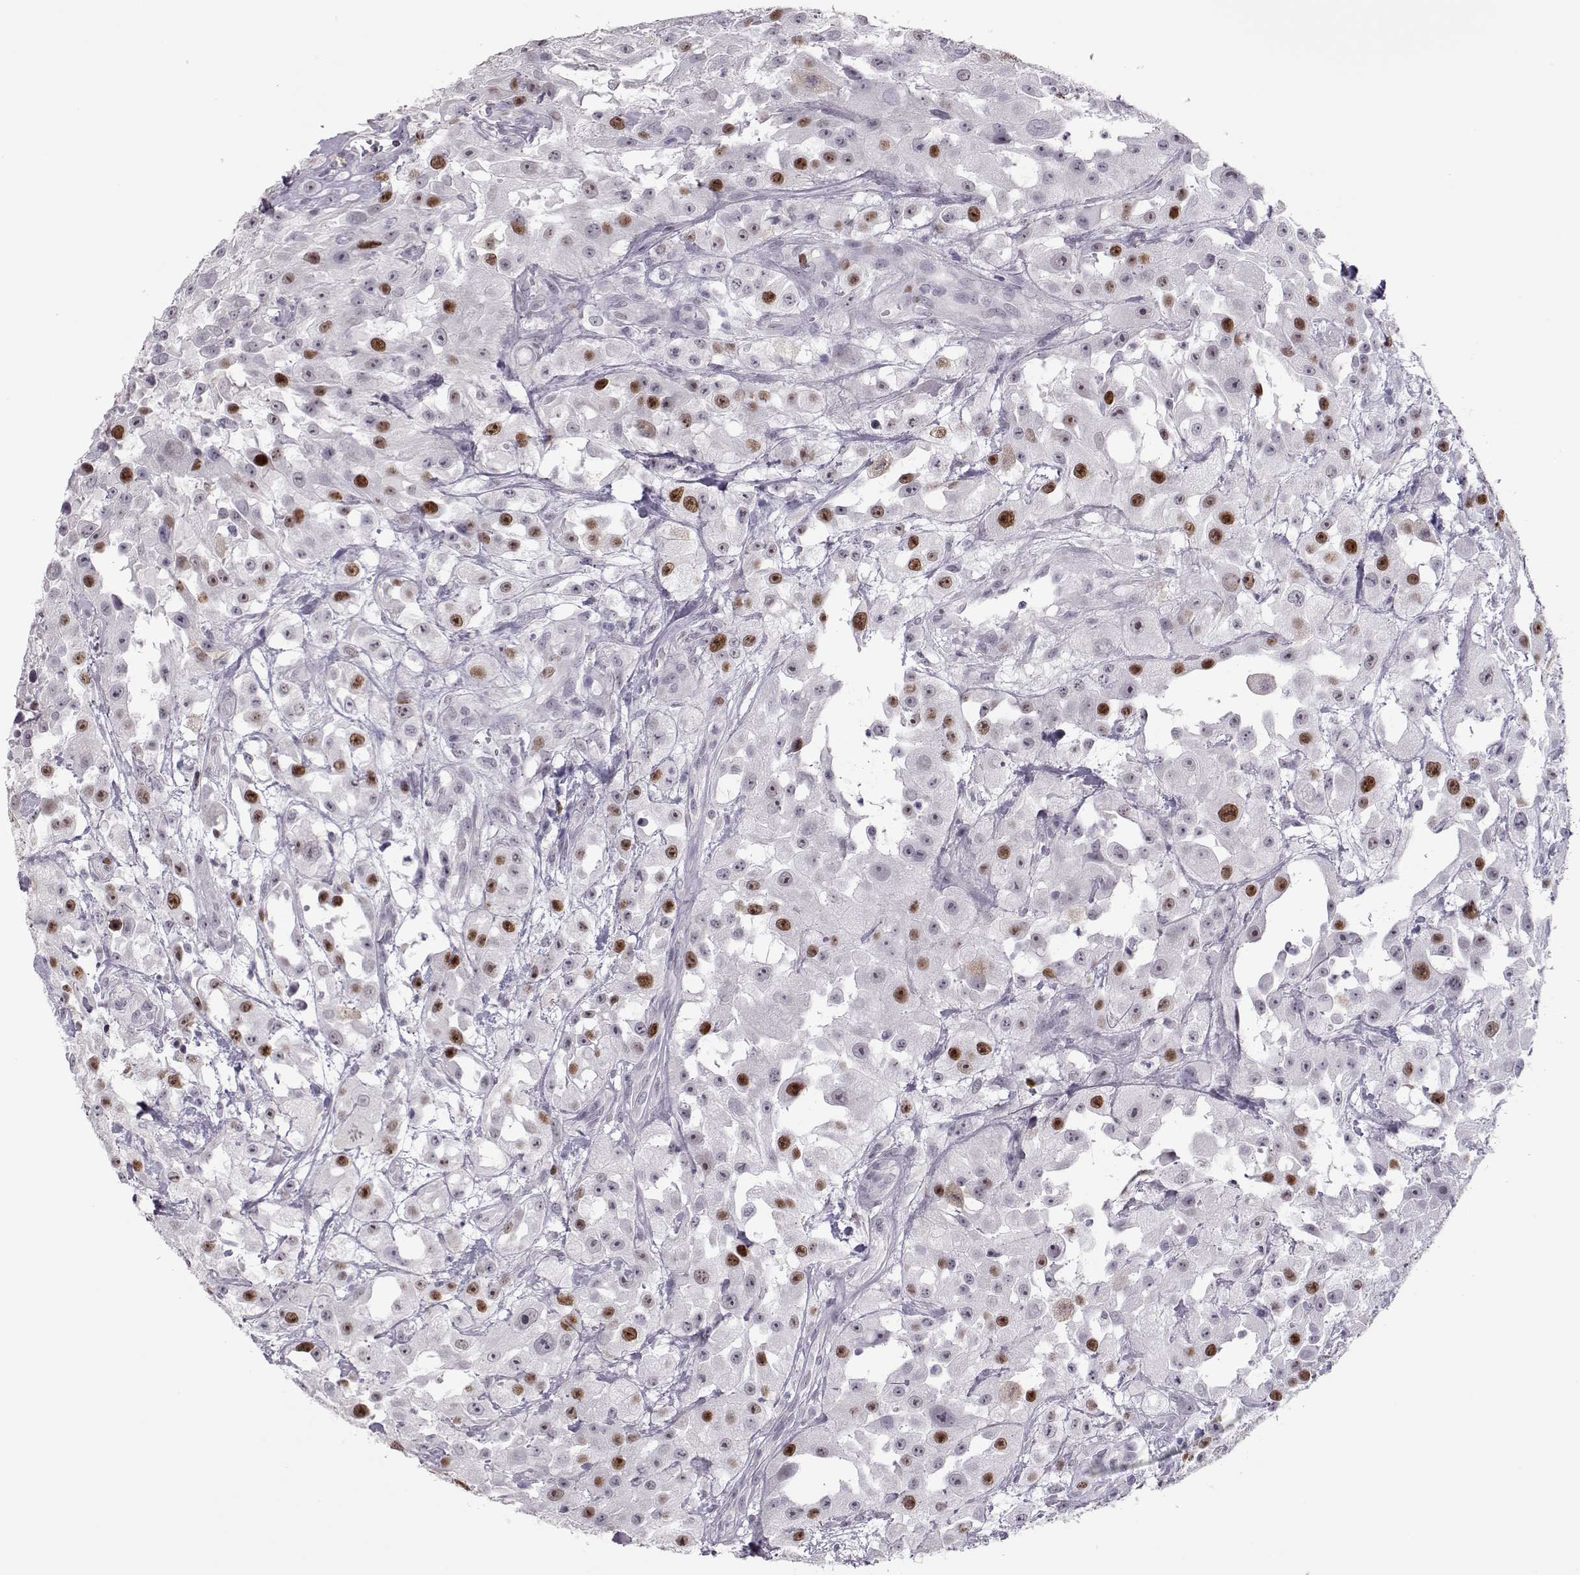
{"staining": {"intensity": "moderate", "quantity": "25%-75%", "location": "nuclear"}, "tissue": "urothelial cancer", "cell_type": "Tumor cells", "image_type": "cancer", "snomed": [{"axis": "morphology", "description": "Urothelial carcinoma, High grade"}, {"axis": "topography", "description": "Urinary bladder"}], "caption": "This is an image of immunohistochemistry (IHC) staining of urothelial cancer, which shows moderate expression in the nuclear of tumor cells.", "gene": "SGO1", "patient": {"sex": "male", "age": 79}}